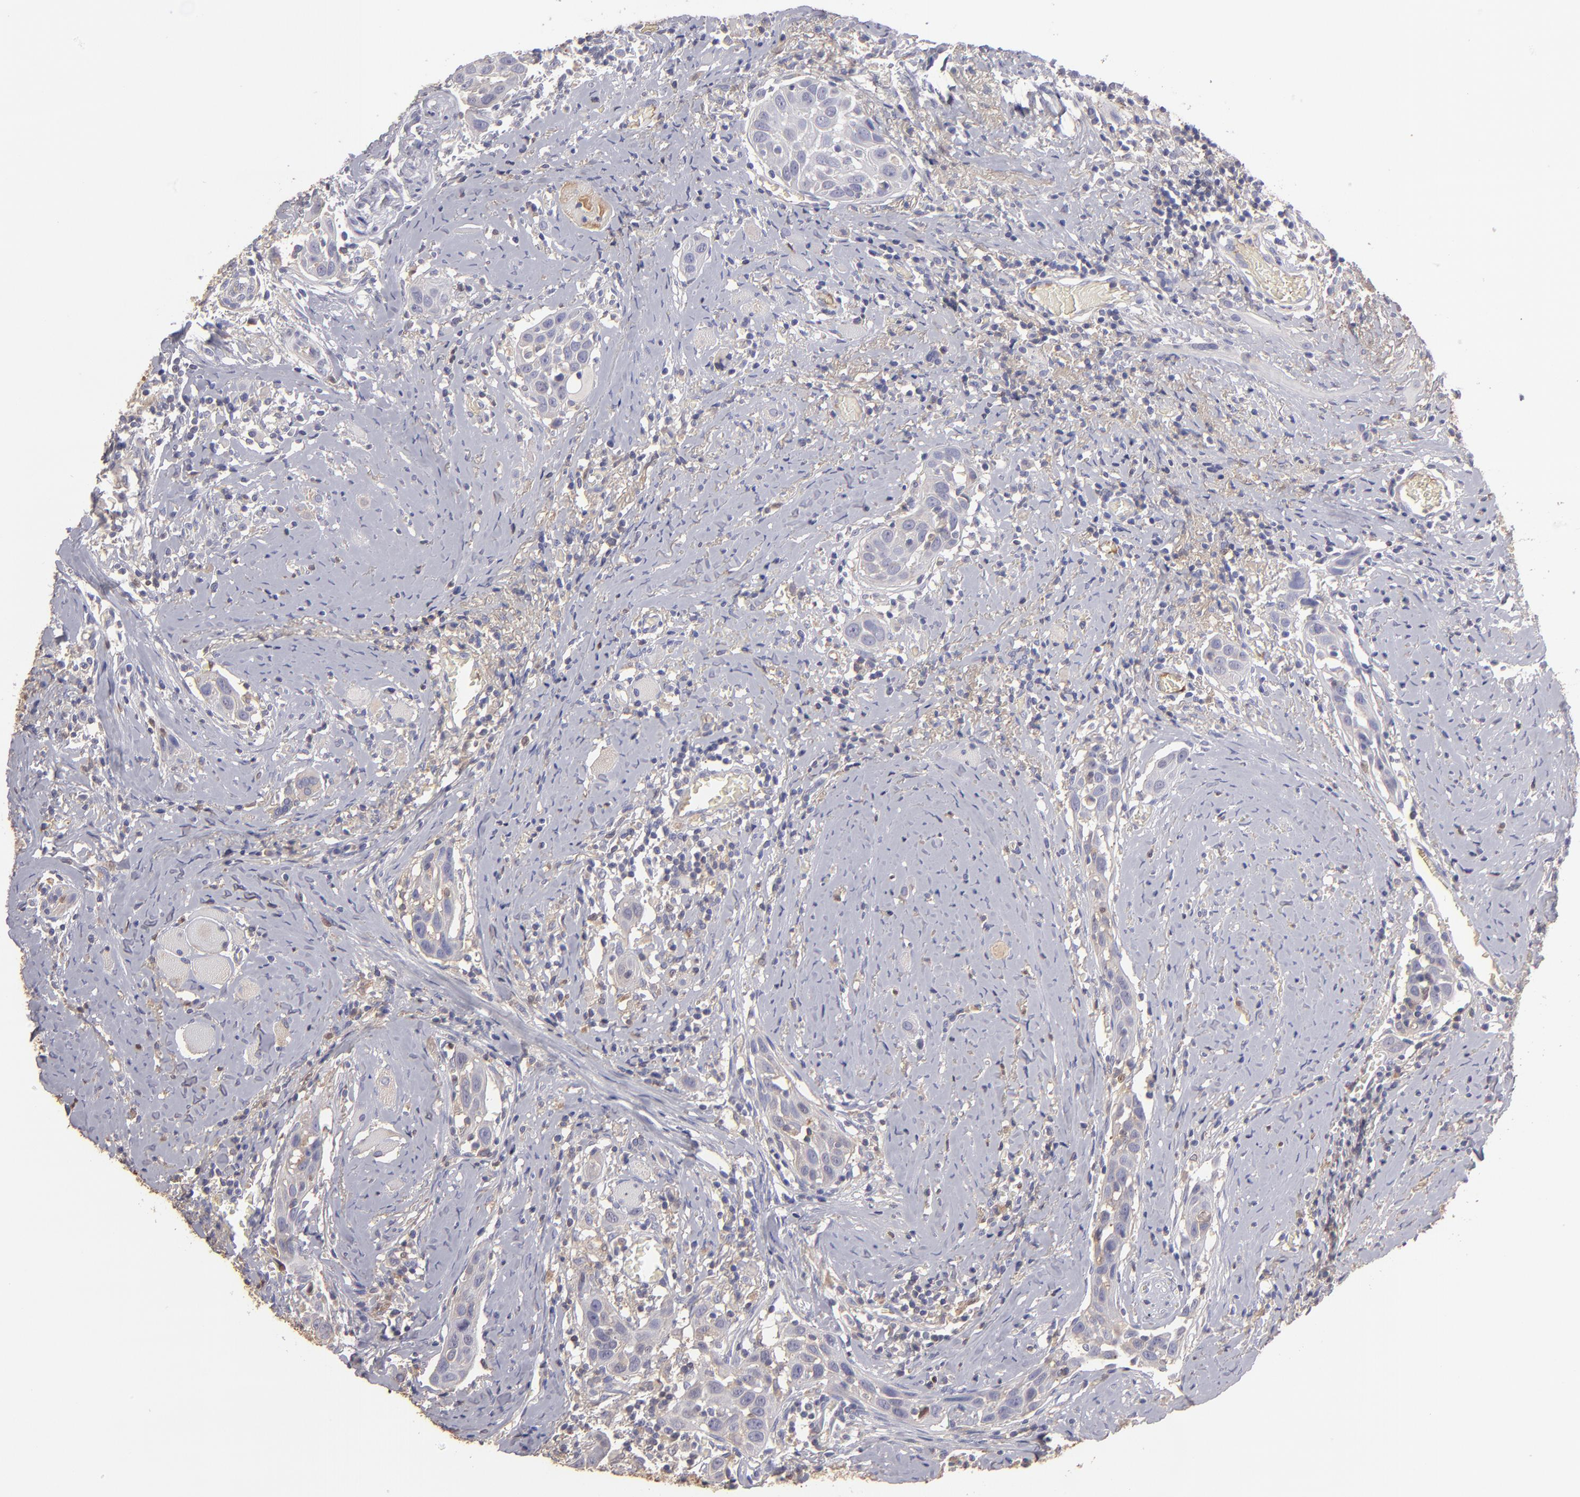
{"staining": {"intensity": "negative", "quantity": "none", "location": "none"}, "tissue": "head and neck cancer", "cell_type": "Tumor cells", "image_type": "cancer", "snomed": [{"axis": "morphology", "description": "Squamous cell carcinoma, NOS"}, {"axis": "topography", "description": "Oral tissue"}, {"axis": "topography", "description": "Head-Neck"}], "caption": "Protein analysis of squamous cell carcinoma (head and neck) shows no significant expression in tumor cells.", "gene": "ABCC4", "patient": {"sex": "female", "age": 50}}